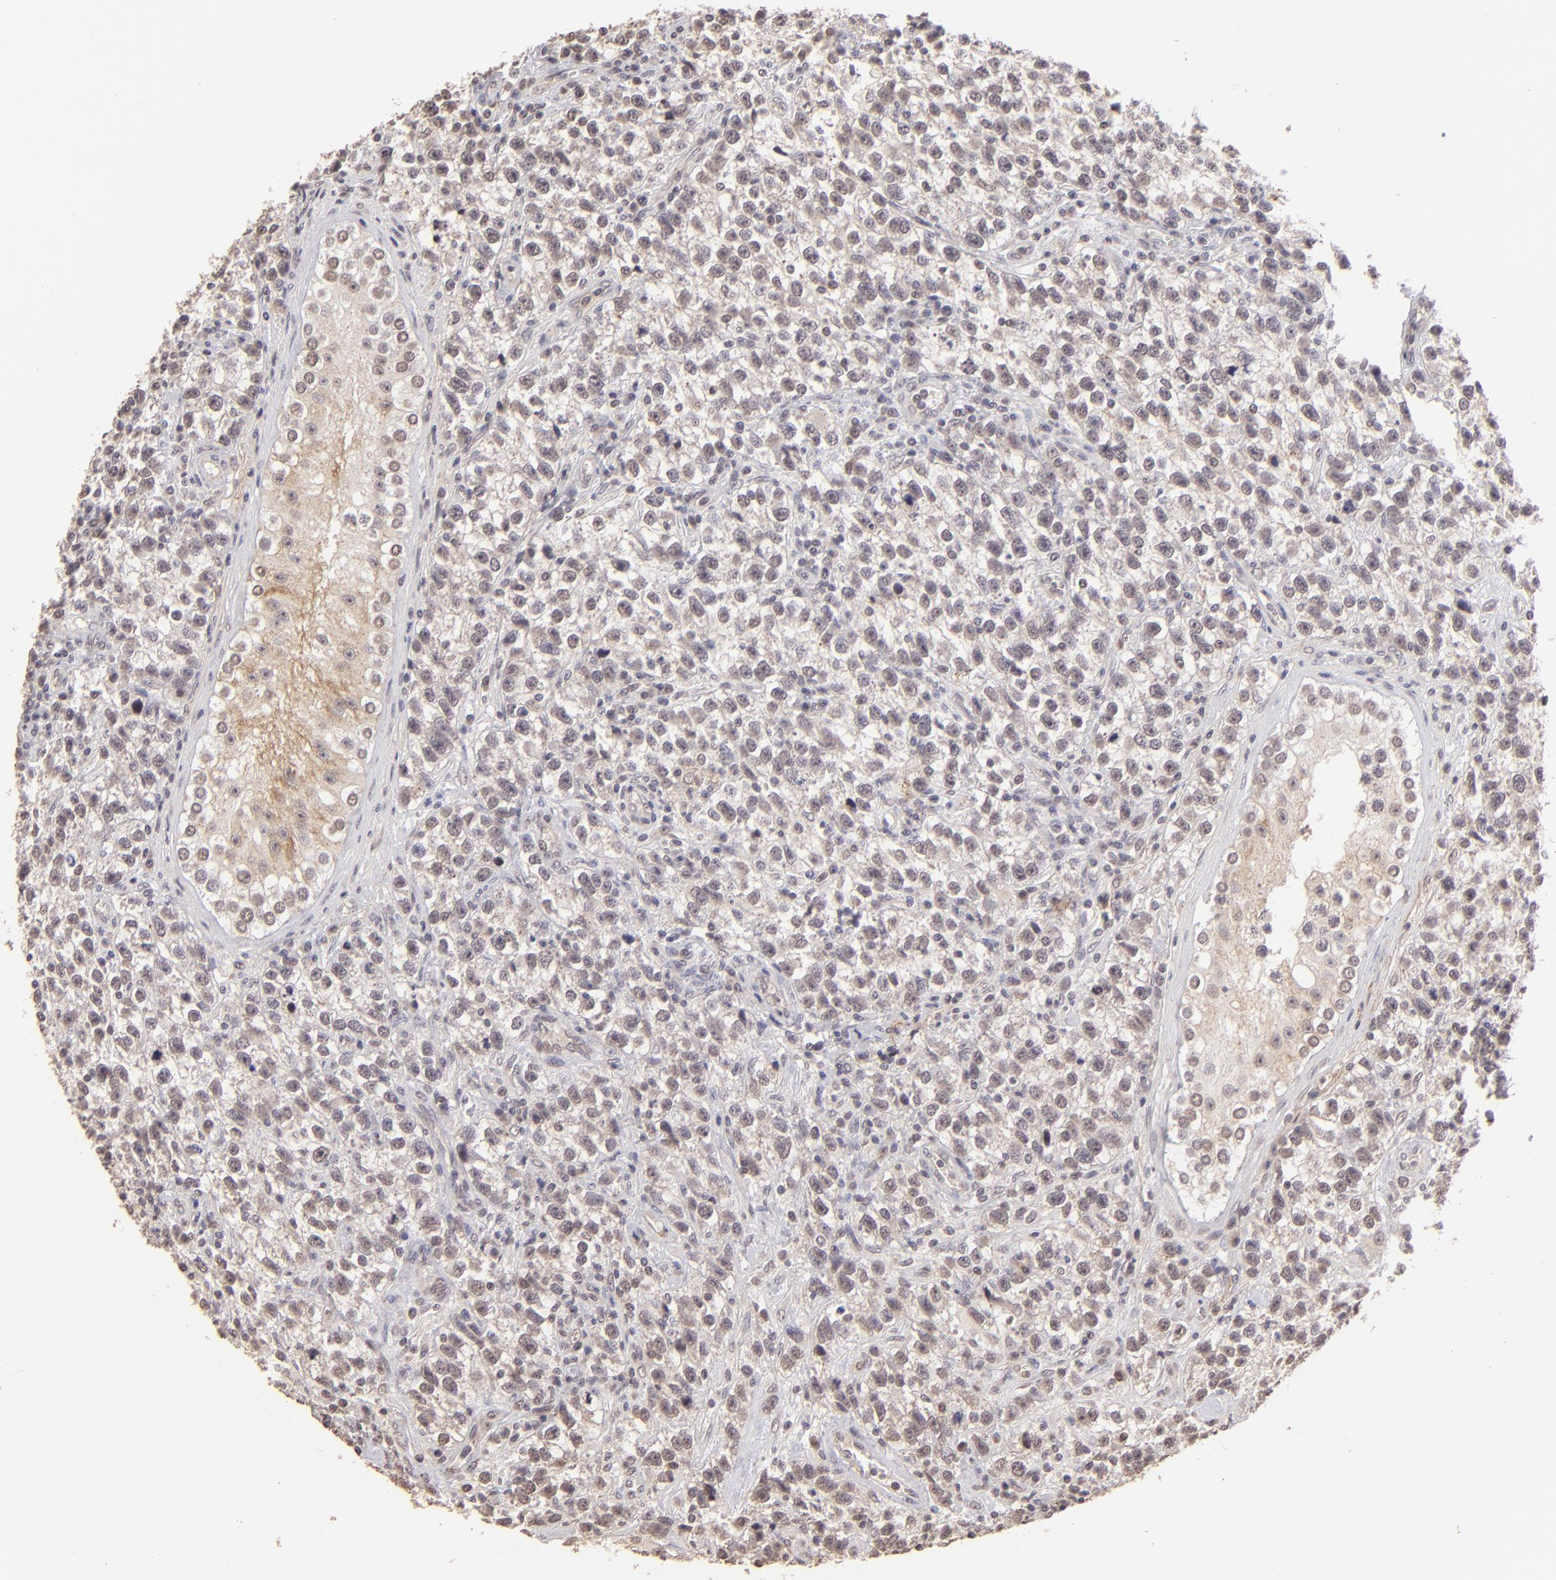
{"staining": {"intensity": "weak", "quantity": "<25%", "location": "nuclear"}, "tissue": "testis cancer", "cell_type": "Tumor cells", "image_type": "cancer", "snomed": [{"axis": "morphology", "description": "Seminoma, NOS"}, {"axis": "topography", "description": "Testis"}], "caption": "Tumor cells are negative for protein expression in human testis cancer (seminoma). (DAB (3,3'-diaminobenzidine) immunohistochemistry (IHC) with hematoxylin counter stain).", "gene": "CLDN1", "patient": {"sex": "male", "age": 38}}